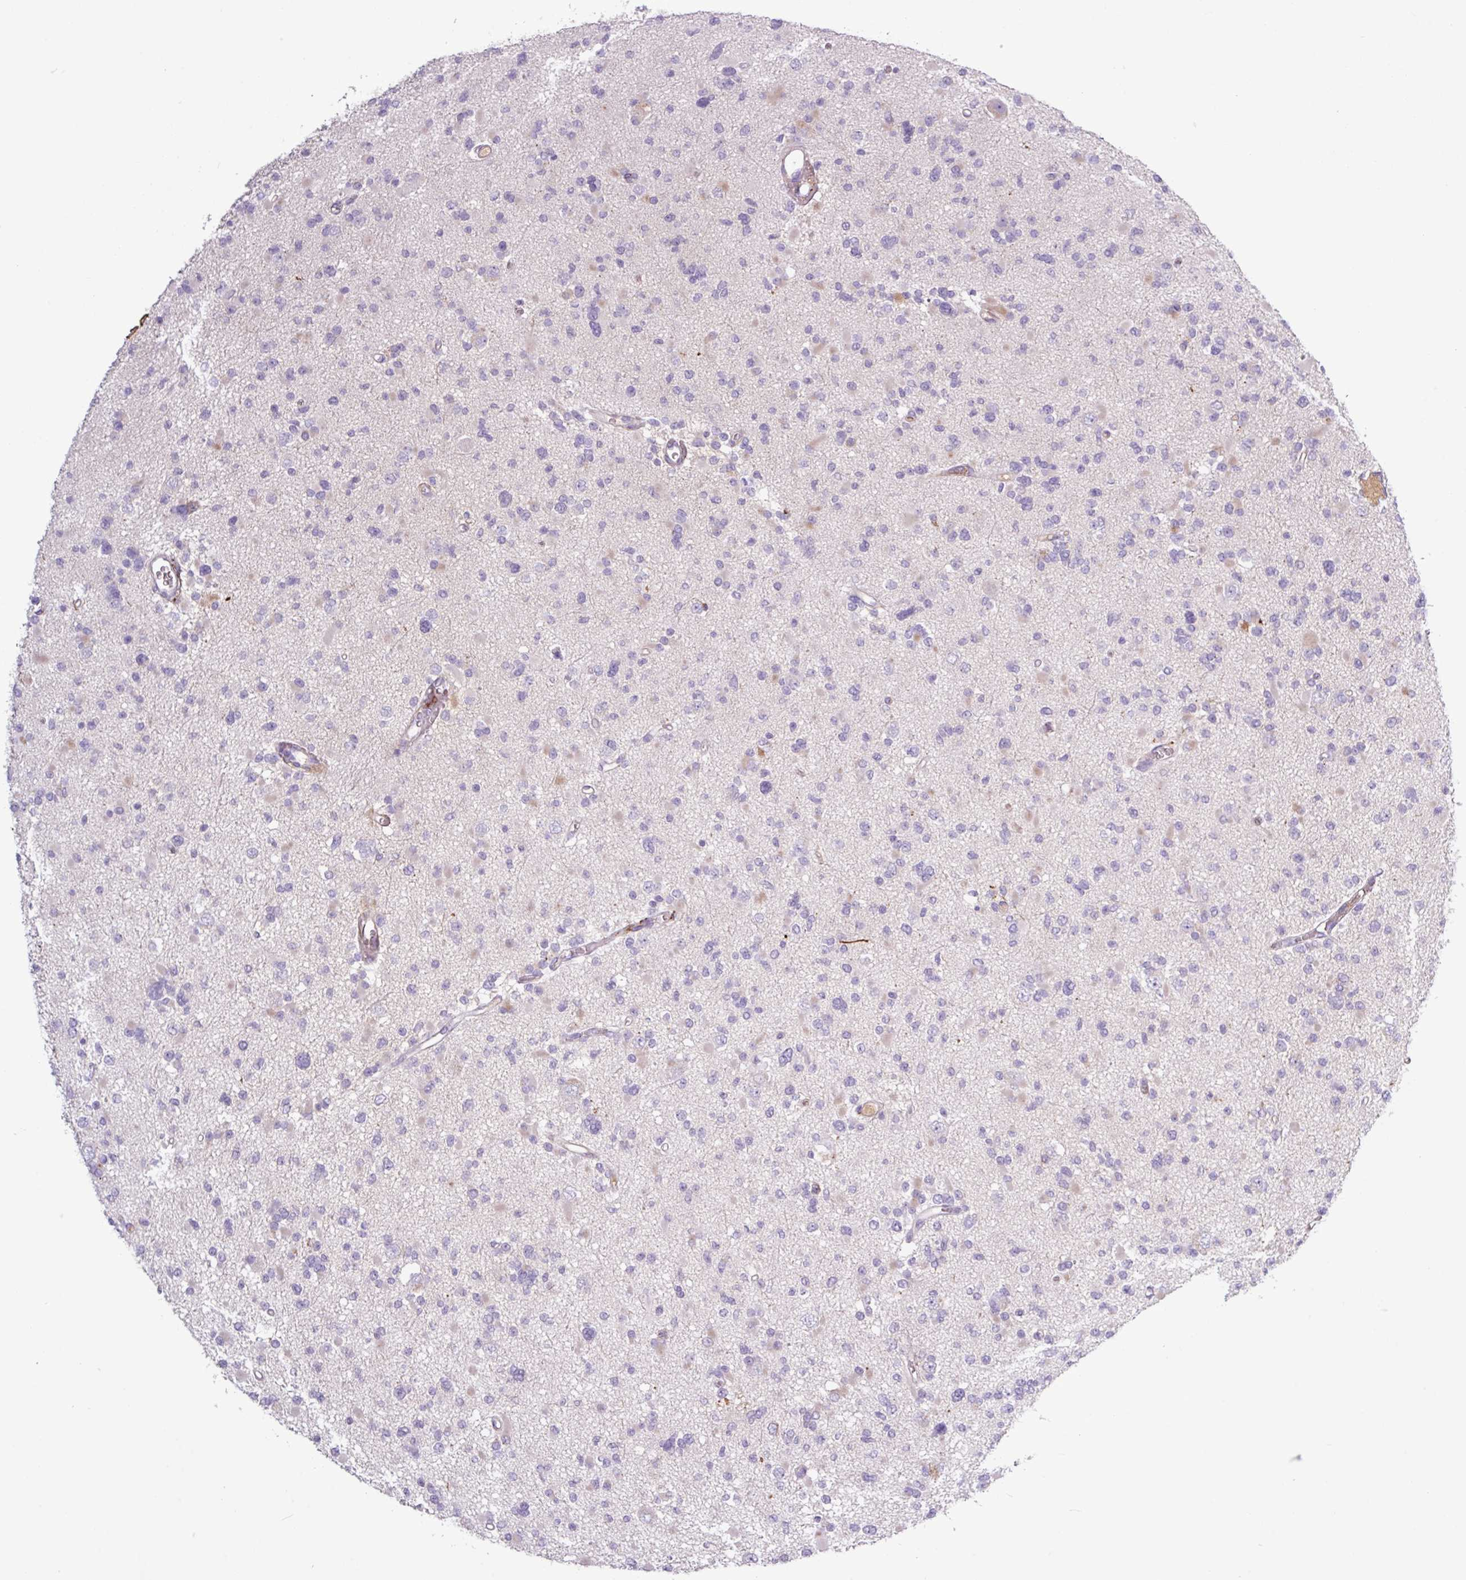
{"staining": {"intensity": "negative", "quantity": "none", "location": "none"}, "tissue": "glioma", "cell_type": "Tumor cells", "image_type": "cancer", "snomed": [{"axis": "morphology", "description": "Glioma, malignant, Low grade"}, {"axis": "topography", "description": "Brain"}], "caption": "Glioma stained for a protein using immunohistochemistry reveals no expression tumor cells.", "gene": "C4B", "patient": {"sex": "female", "age": 22}}